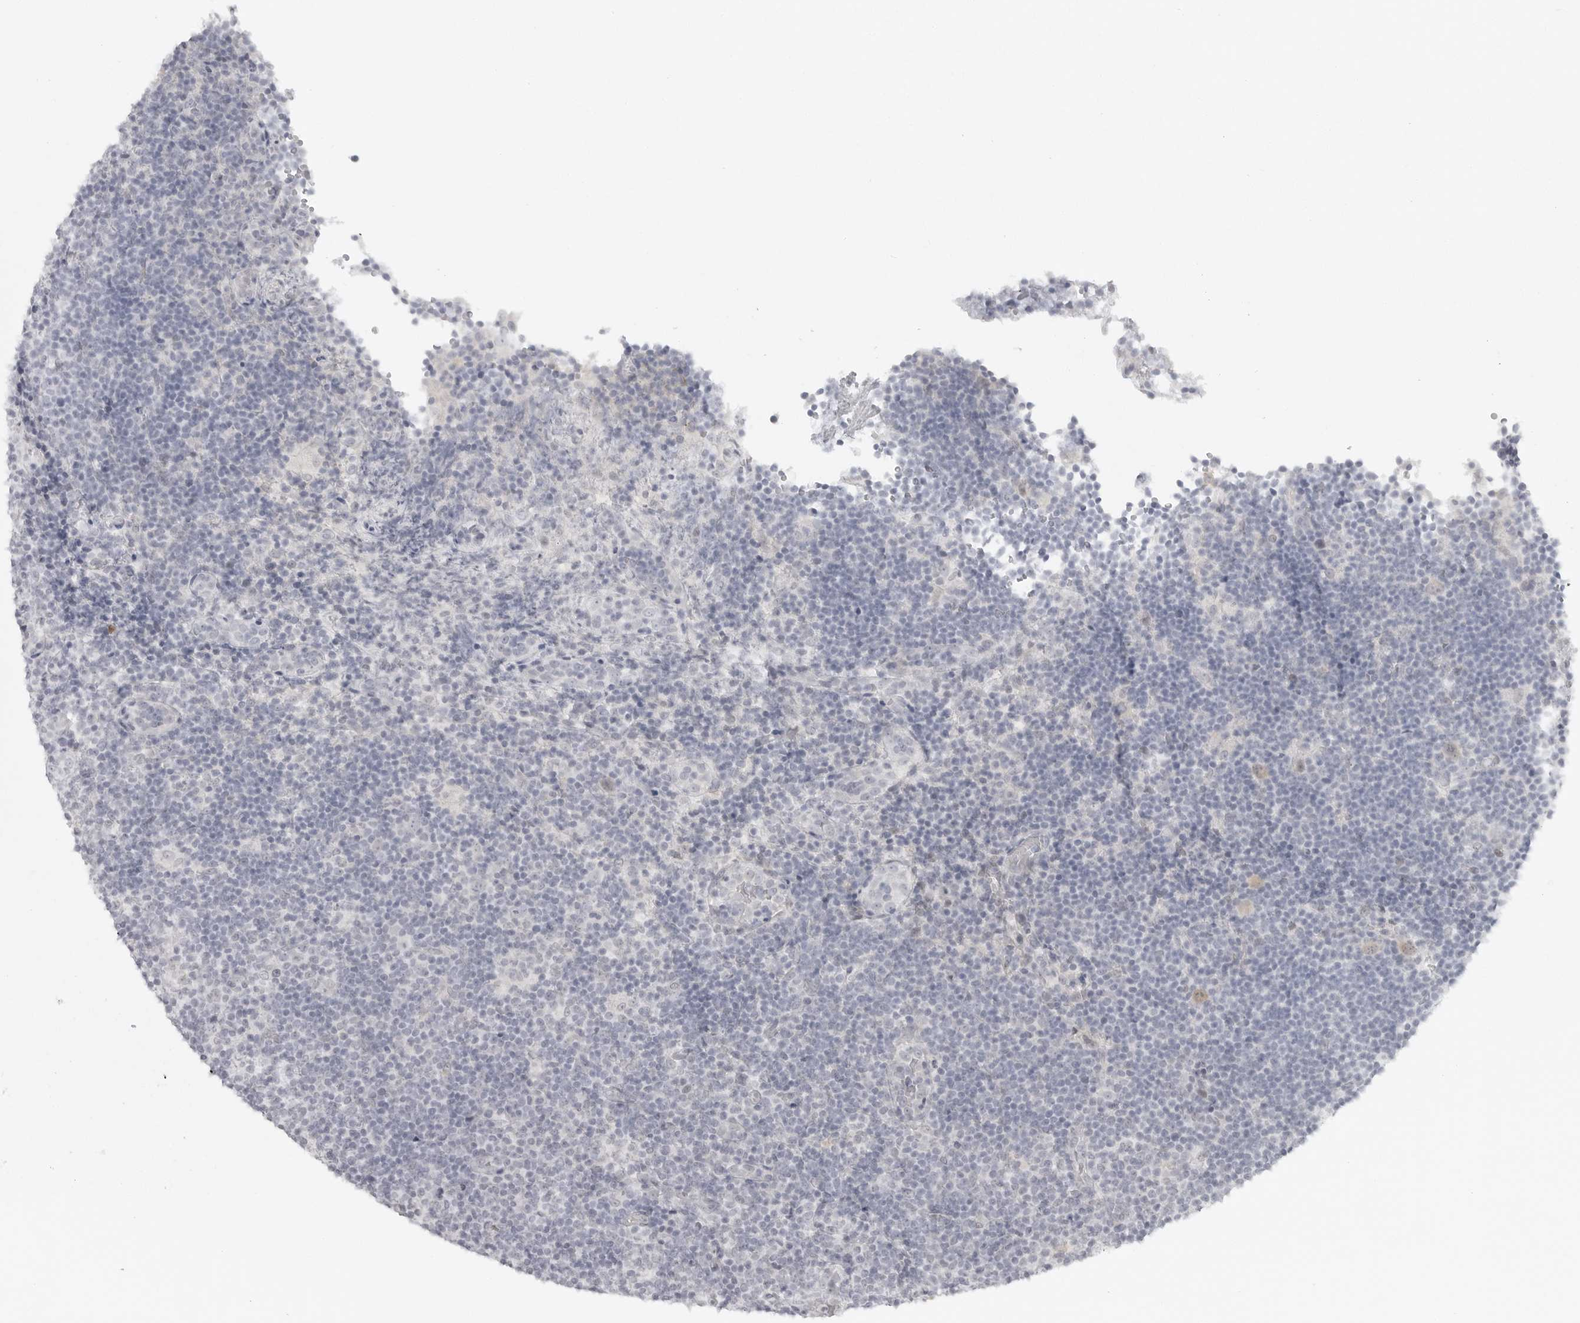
{"staining": {"intensity": "negative", "quantity": "none", "location": "none"}, "tissue": "lymphoma", "cell_type": "Tumor cells", "image_type": "cancer", "snomed": [{"axis": "morphology", "description": "Hodgkin's disease, NOS"}, {"axis": "topography", "description": "Lymph node"}], "caption": "Photomicrograph shows no protein staining in tumor cells of lymphoma tissue. (DAB immunohistochemistry visualized using brightfield microscopy, high magnification).", "gene": "TCTN3", "patient": {"sex": "female", "age": 57}}